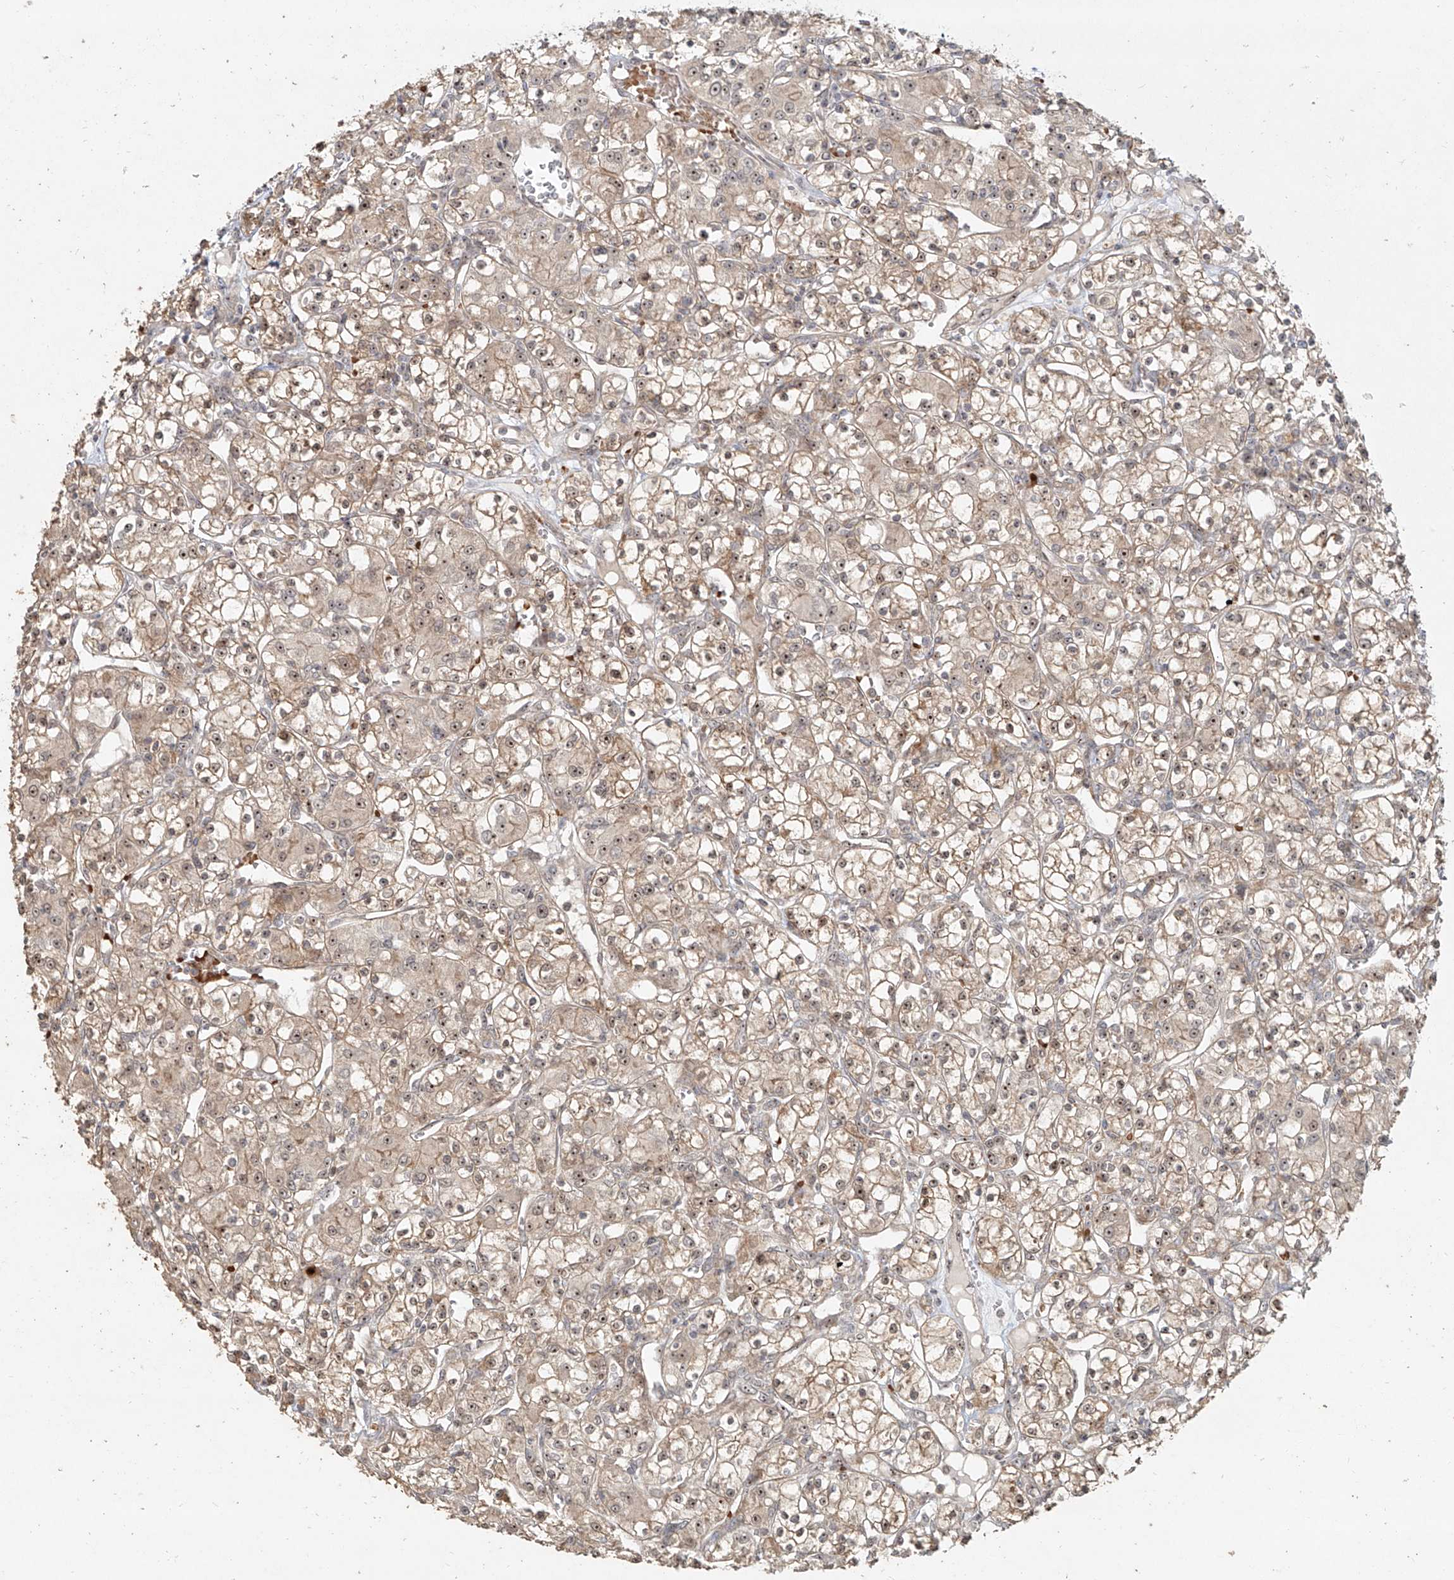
{"staining": {"intensity": "weak", "quantity": ">75%", "location": "cytoplasmic/membranous,nuclear"}, "tissue": "renal cancer", "cell_type": "Tumor cells", "image_type": "cancer", "snomed": [{"axis": "morphology", "description": "Adenocarcinoma, NOS"}, {"axis": "topography", "description": "Kidney"}], "caption": "A histopathology image showing weak cytoplasmic/membranous and nuclear staining in approximately >75% of tumor cells in adenocarcinoma (renal), as visualized by brown immunohistochemical staining.", "gene": "BYSL", "patient": {"sex": "female", "age": 59}}